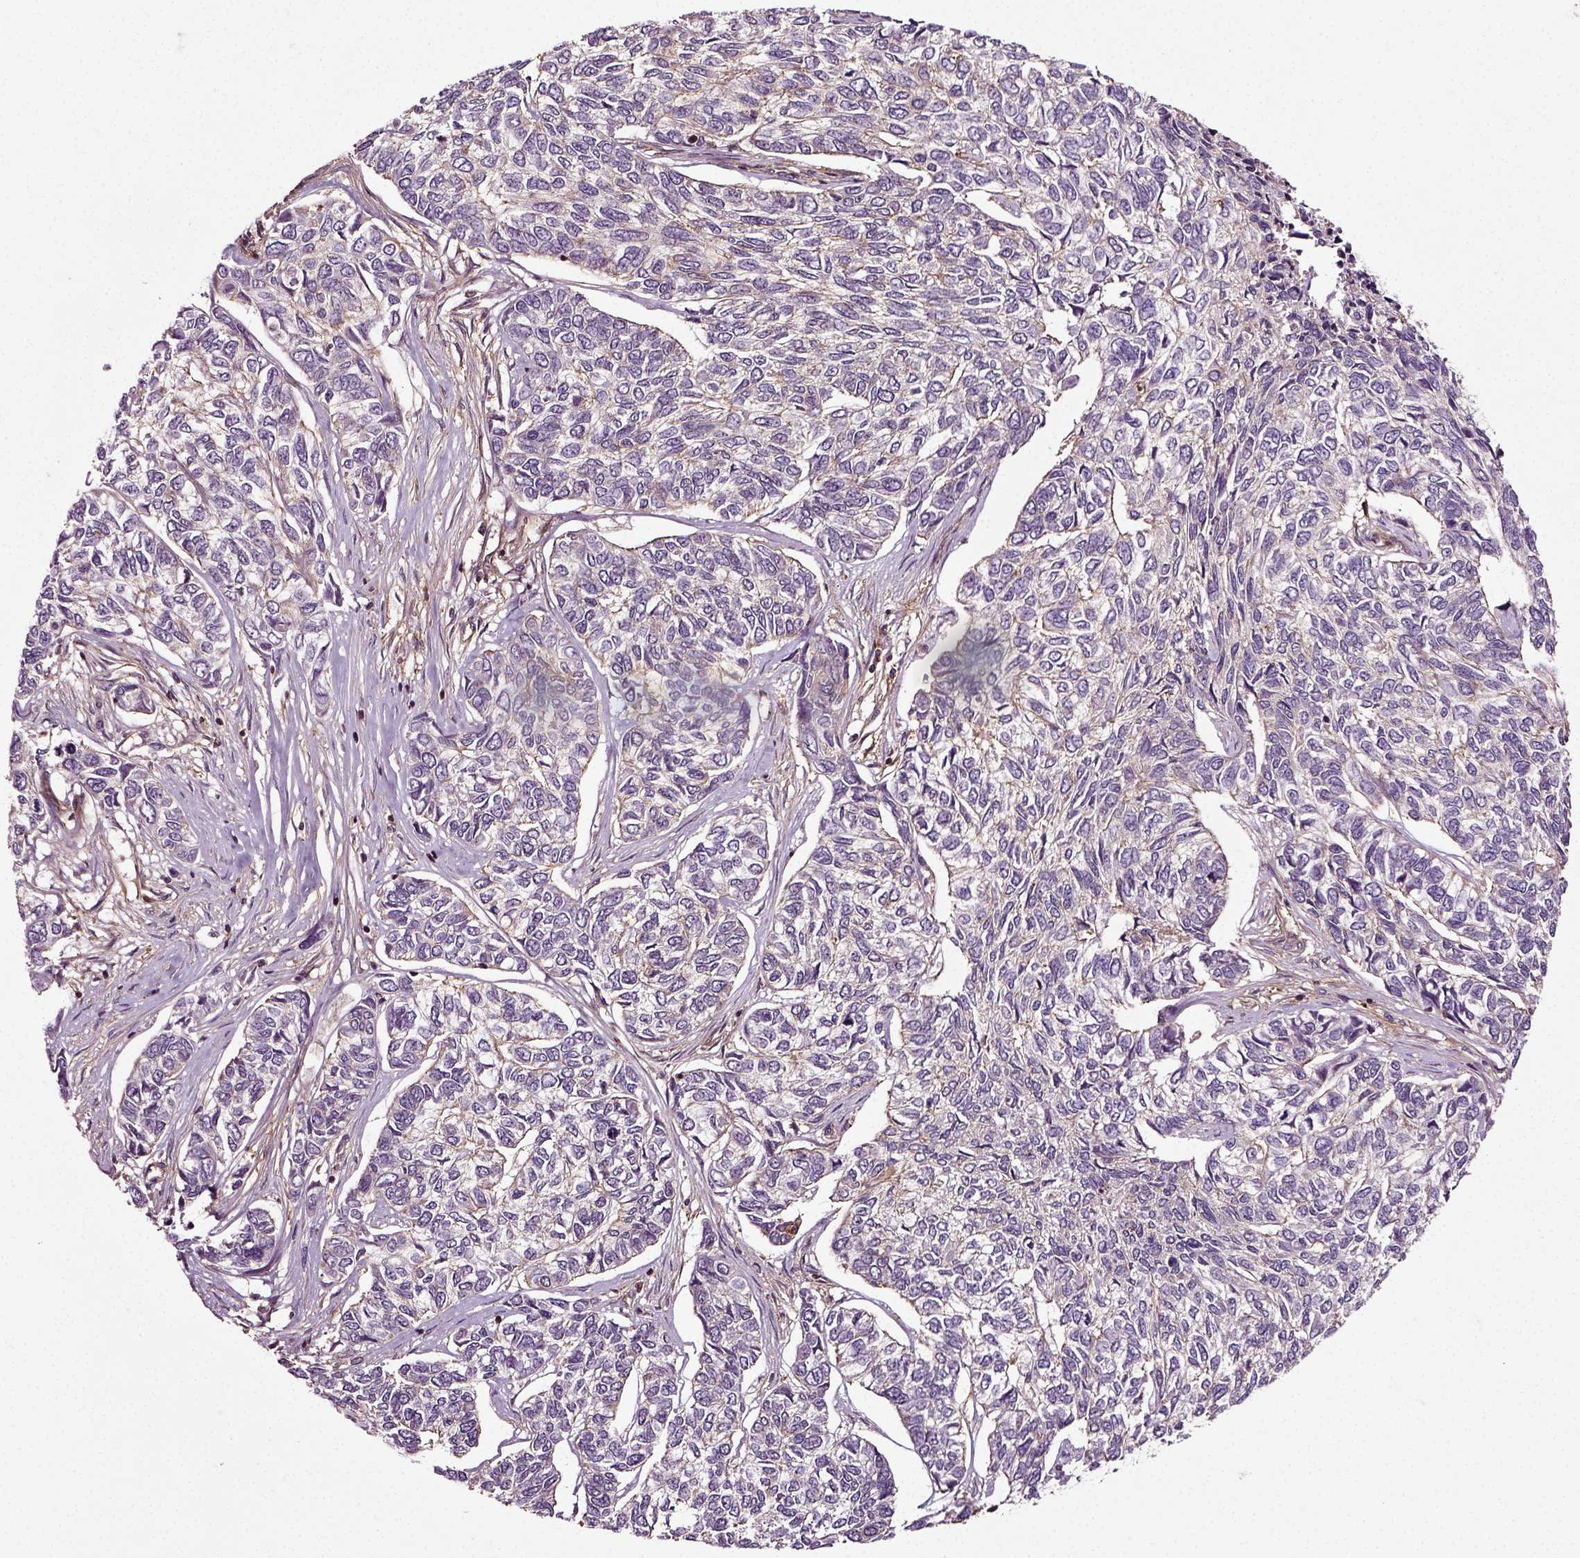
{"staining": {"intensity": "negative", "quantity": "none", "location": "none"}, "tissue": "skin cancer", "cell_type": "Tumor cells", "image_type": "cancer", "snomed": [{"axis": "morphology", "description": "Basal cell carcinoma"}, {"axis": "topography", "description": "Skin"}], "caption": "Image shows no significant protein expression in tumor cells of skin basal cell carcinoma.", "gene": "RHOF", "patient": {"sex": "female", "age": 65}}